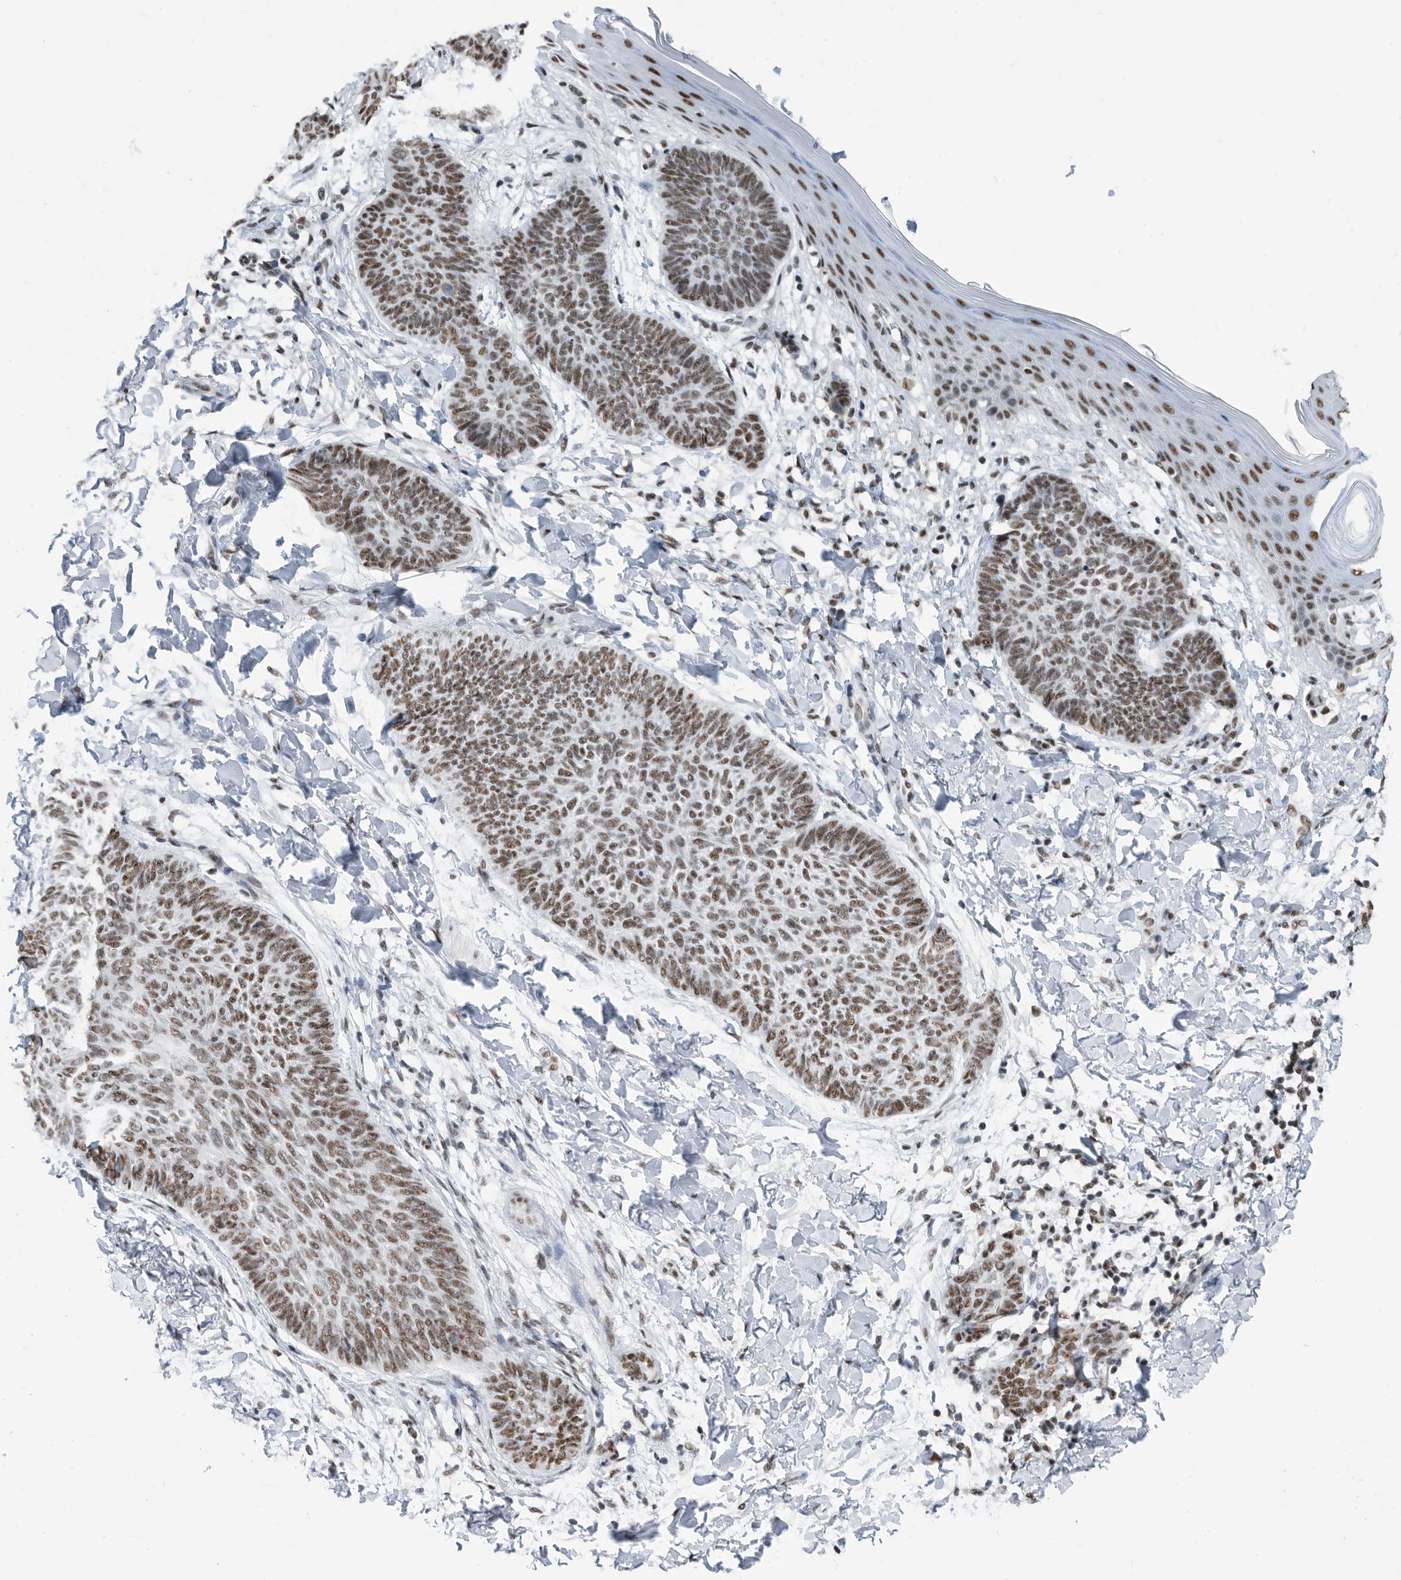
{"staining": {"intensity": "moderate", "quantity": ">75%", "location": "nuclear"}, "tissue": "skin cancer", "cell_type": "Tumor cells", "image_type": "cancer", "snomed": [{"axis": "morphology", "description": "Normal tissue, NOS"}, {"axis": "morphology", "description": "Basal cell carcinoma"}, {"axis": "topography", "description": "Skin"}], "caption": "A brown stain labels moderate nuclear staining of a protein in skin basal cell carcinoma tumor cells.", "gene": "SF3A1", "patient": {"sex": "male", "age": 50}}